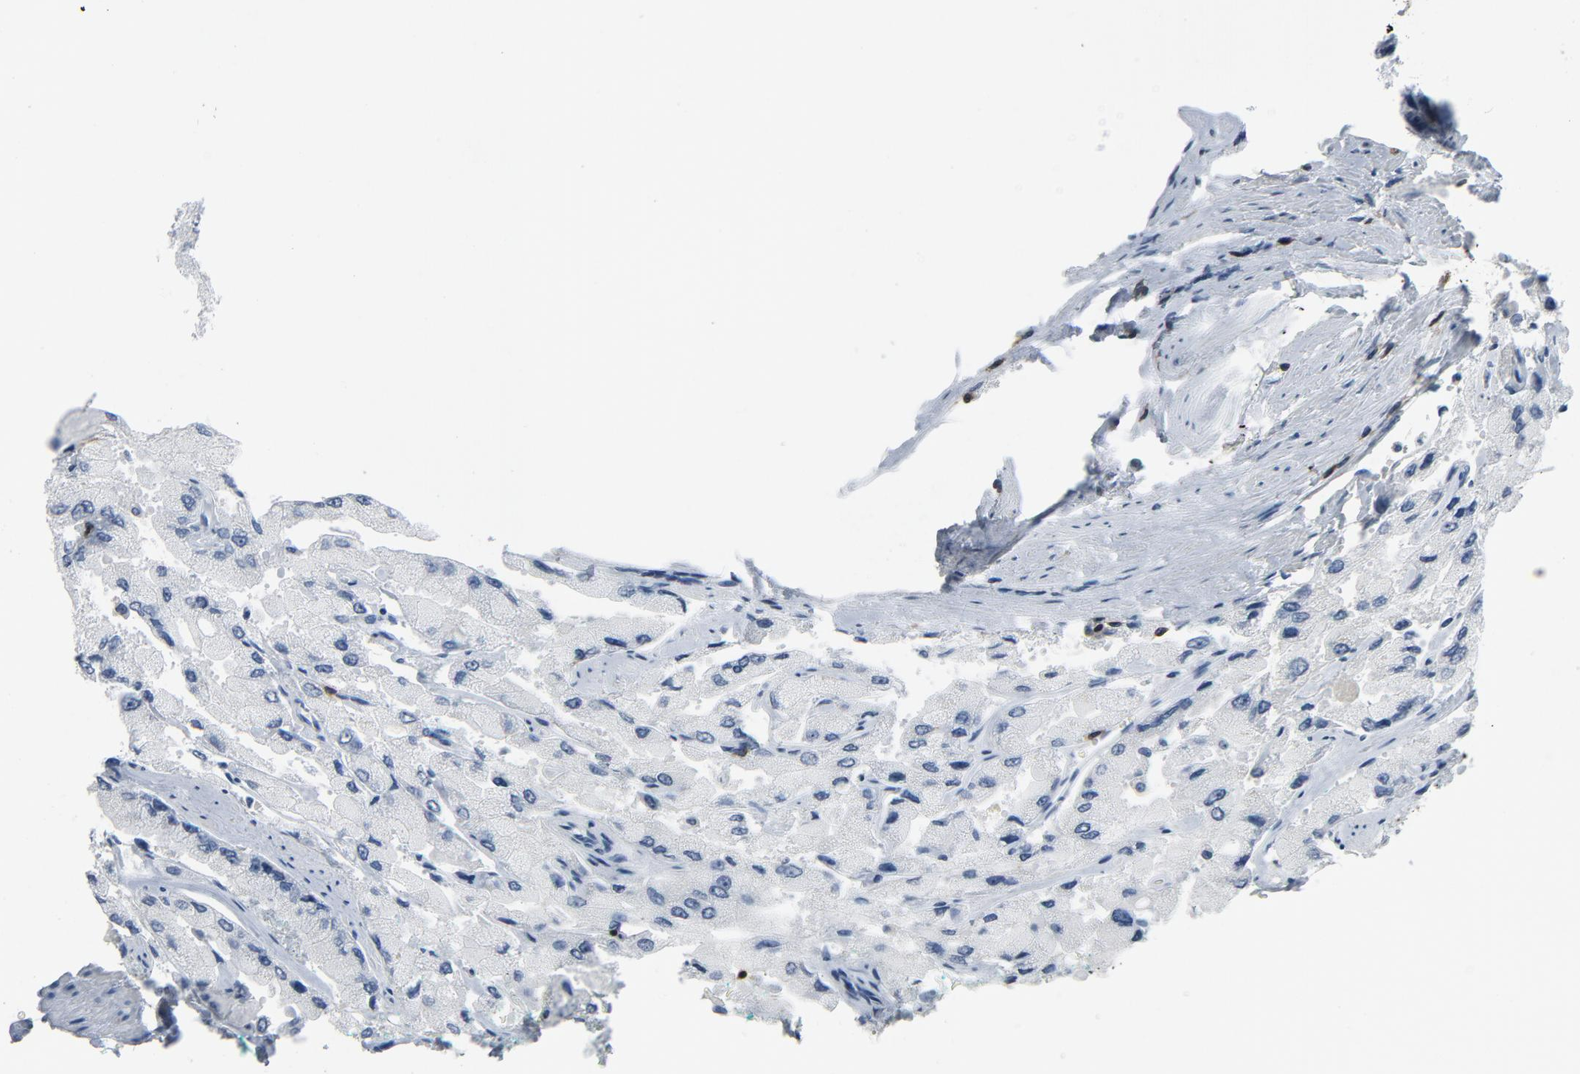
{"staining": {"intensity": "negative", "quantity": "none", "location": "none"}, "tissue": "prostate cancer", "cell_type": "Tumor cells", "image_type": "cancer", "snomed": [{"axis": "morphology", "description": "Adenocarcinoma, High grade"}, {"axis": "topography", "description": "Prostate"}], "caption": "This histopathology image is of prostate cancer stained with IHC to label a protein in brown with the nuclei are counter-stained blue. There is no positivity in tumor cells. (DAB immunohistochemistry, high magnification).", "gene": "LCK", "patient": {"sex": "male", "age": 58}}